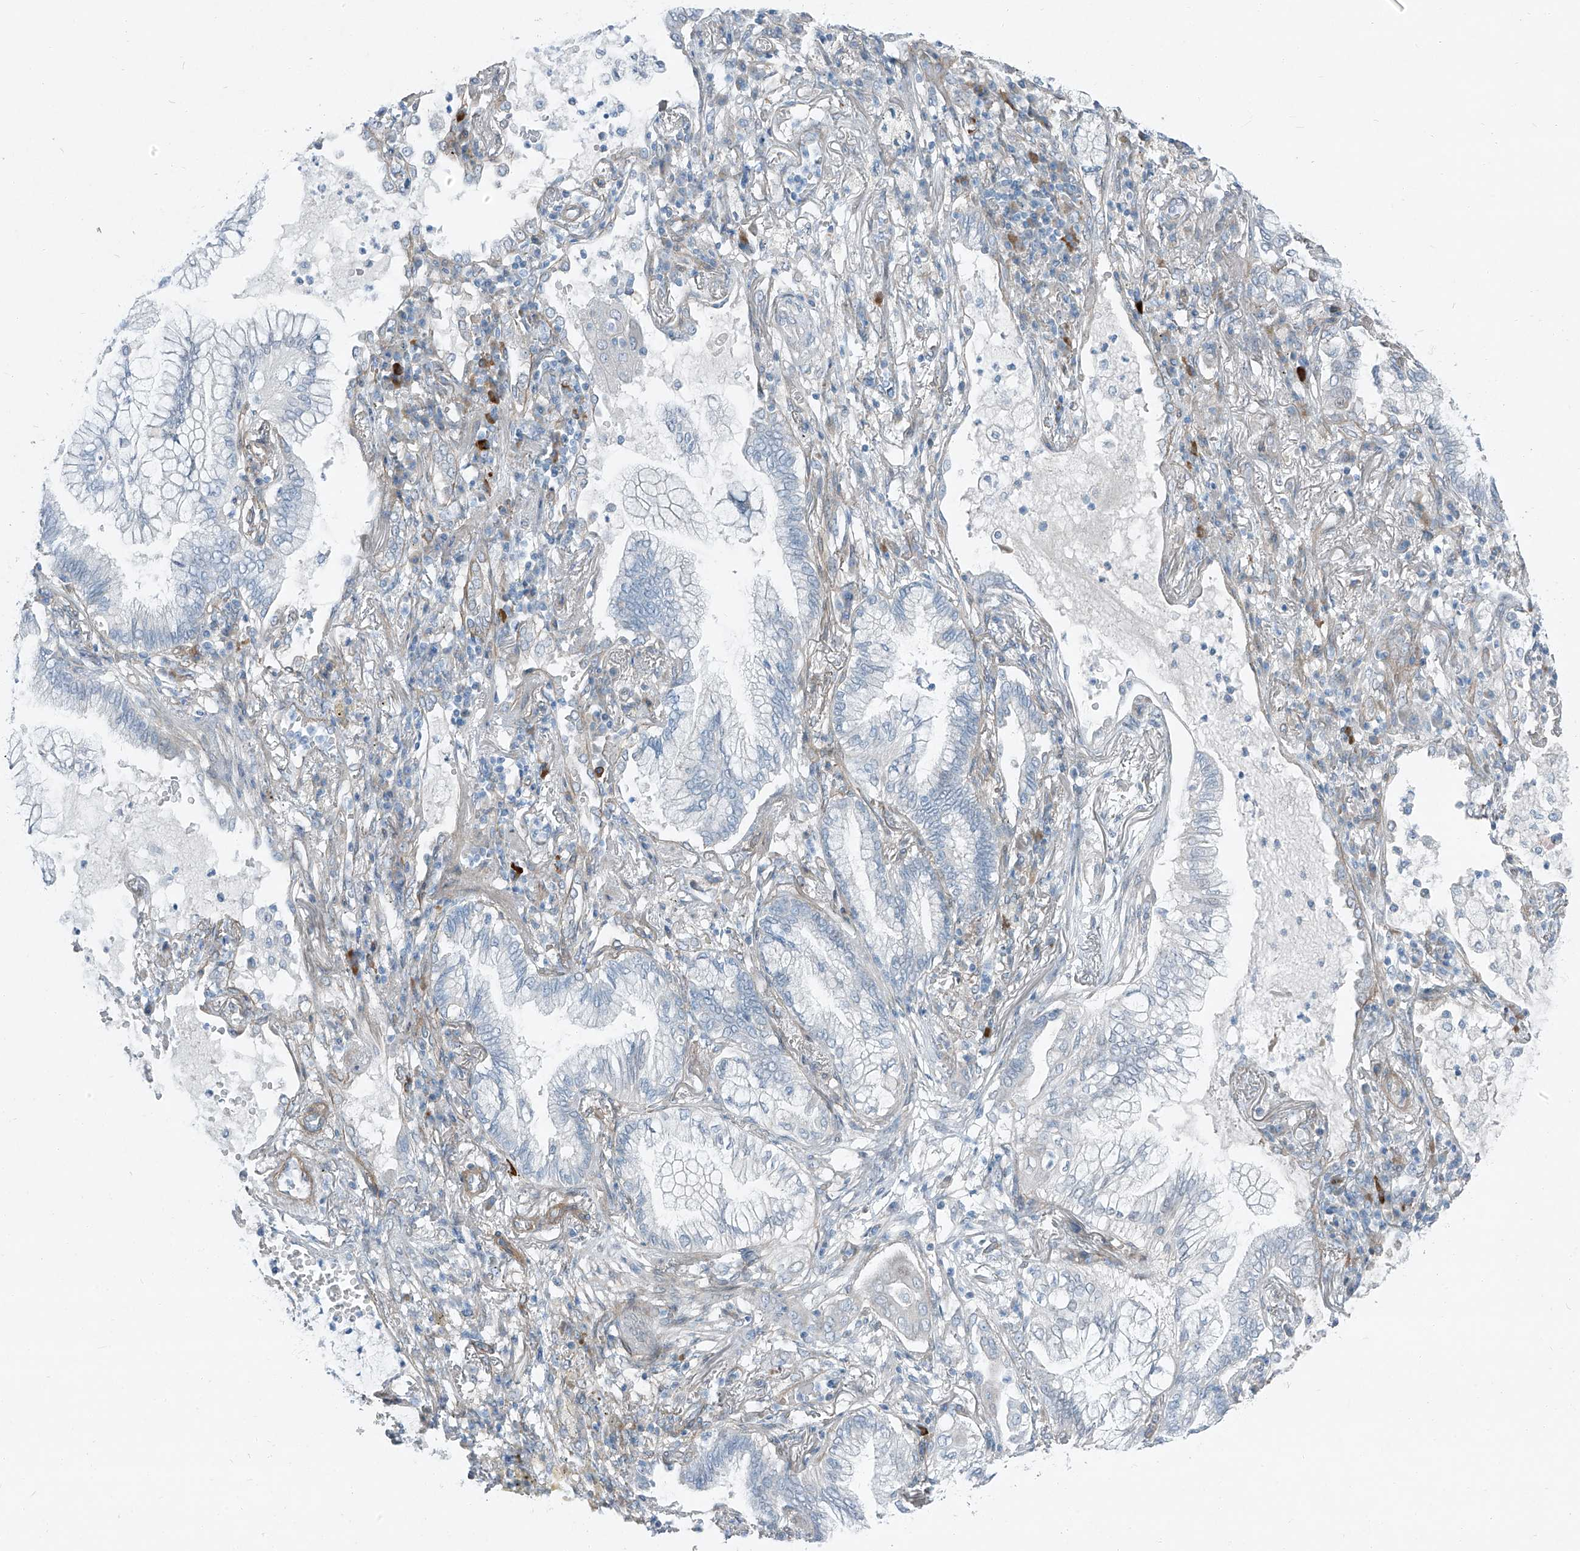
{"staining": {"intensity": "negative", "quantity": "none", "location": "none"}, "tissue": "lung cancer", "cell_type": "Tumor cells", "image_type": "cancer", "snomed": [{"axis": "morphology", "description": "Adenocarcinoma, NOS"}, {"axis": "topography", "description": "Lung"}], "caption": "DAB (3,3'-diaminobenzidine) immunohistochemical staining of human lung cancer reveals no significant positivity in tumor cells.", "gene": "TNS2", "patient": {"sex": "female", "age": 70}}